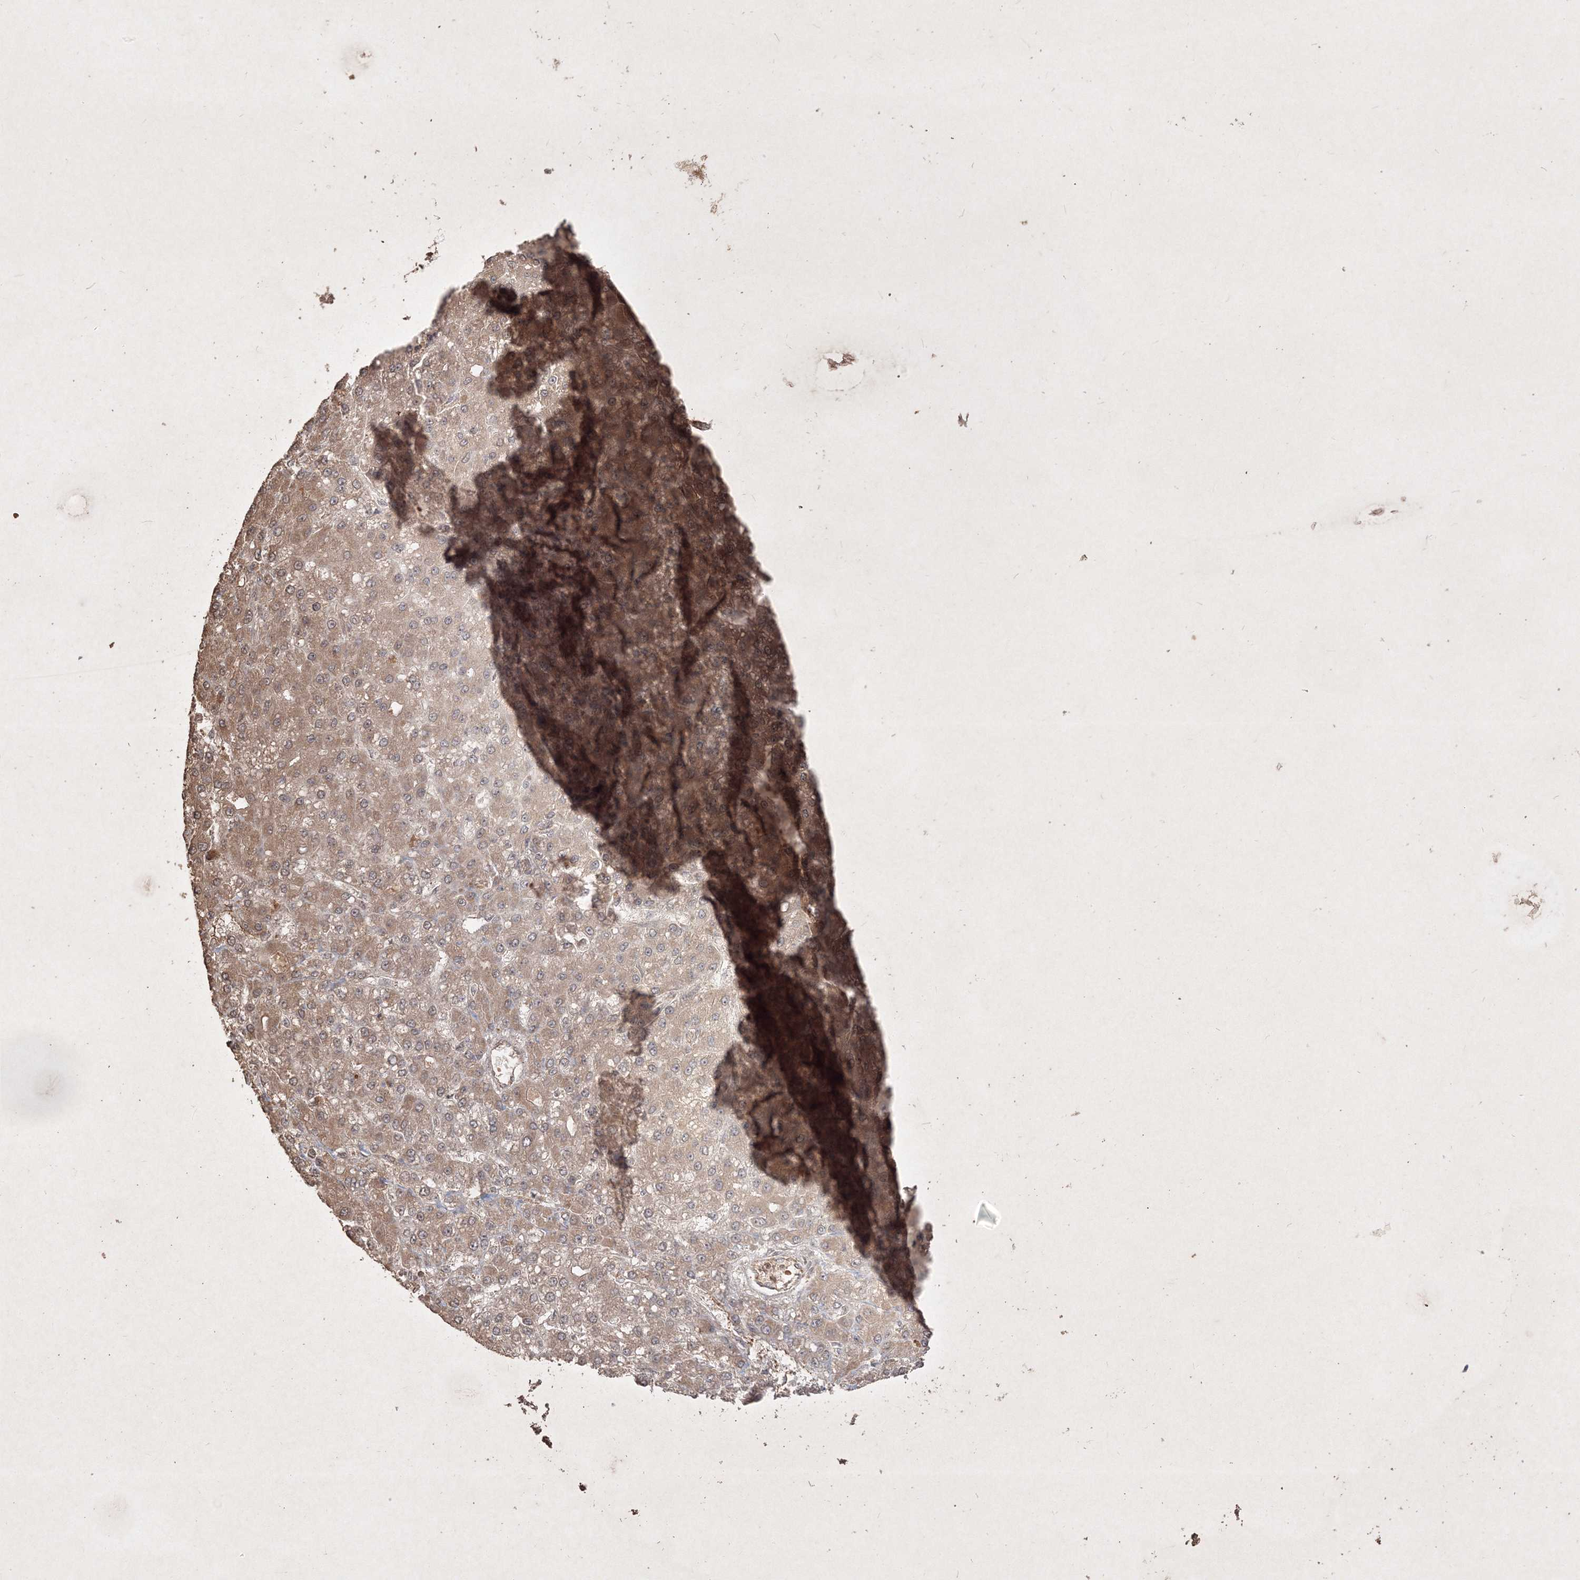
{"staining": {"intensity": "weak", "quantity": ">75%", "location": "cytoplasmic/membranous"}, "tissue": "liver cancer", "cell_type": "Tumor cells", "image_type": "cancer", "snomed": [{"axis": "morphology", "description": "Carcinoma, Hepatocellular, NOS"}, {"axis": "topography", "description": "Liver"}], "caption": "Weak cytoplasmic/membranous staining for a protein is seen in about >75% of tumor cells of liver hepatocellular carcinoma using immunohistochemistry.", "gene": "PELI3", "patient": {"sex": "male", "age": 67}}